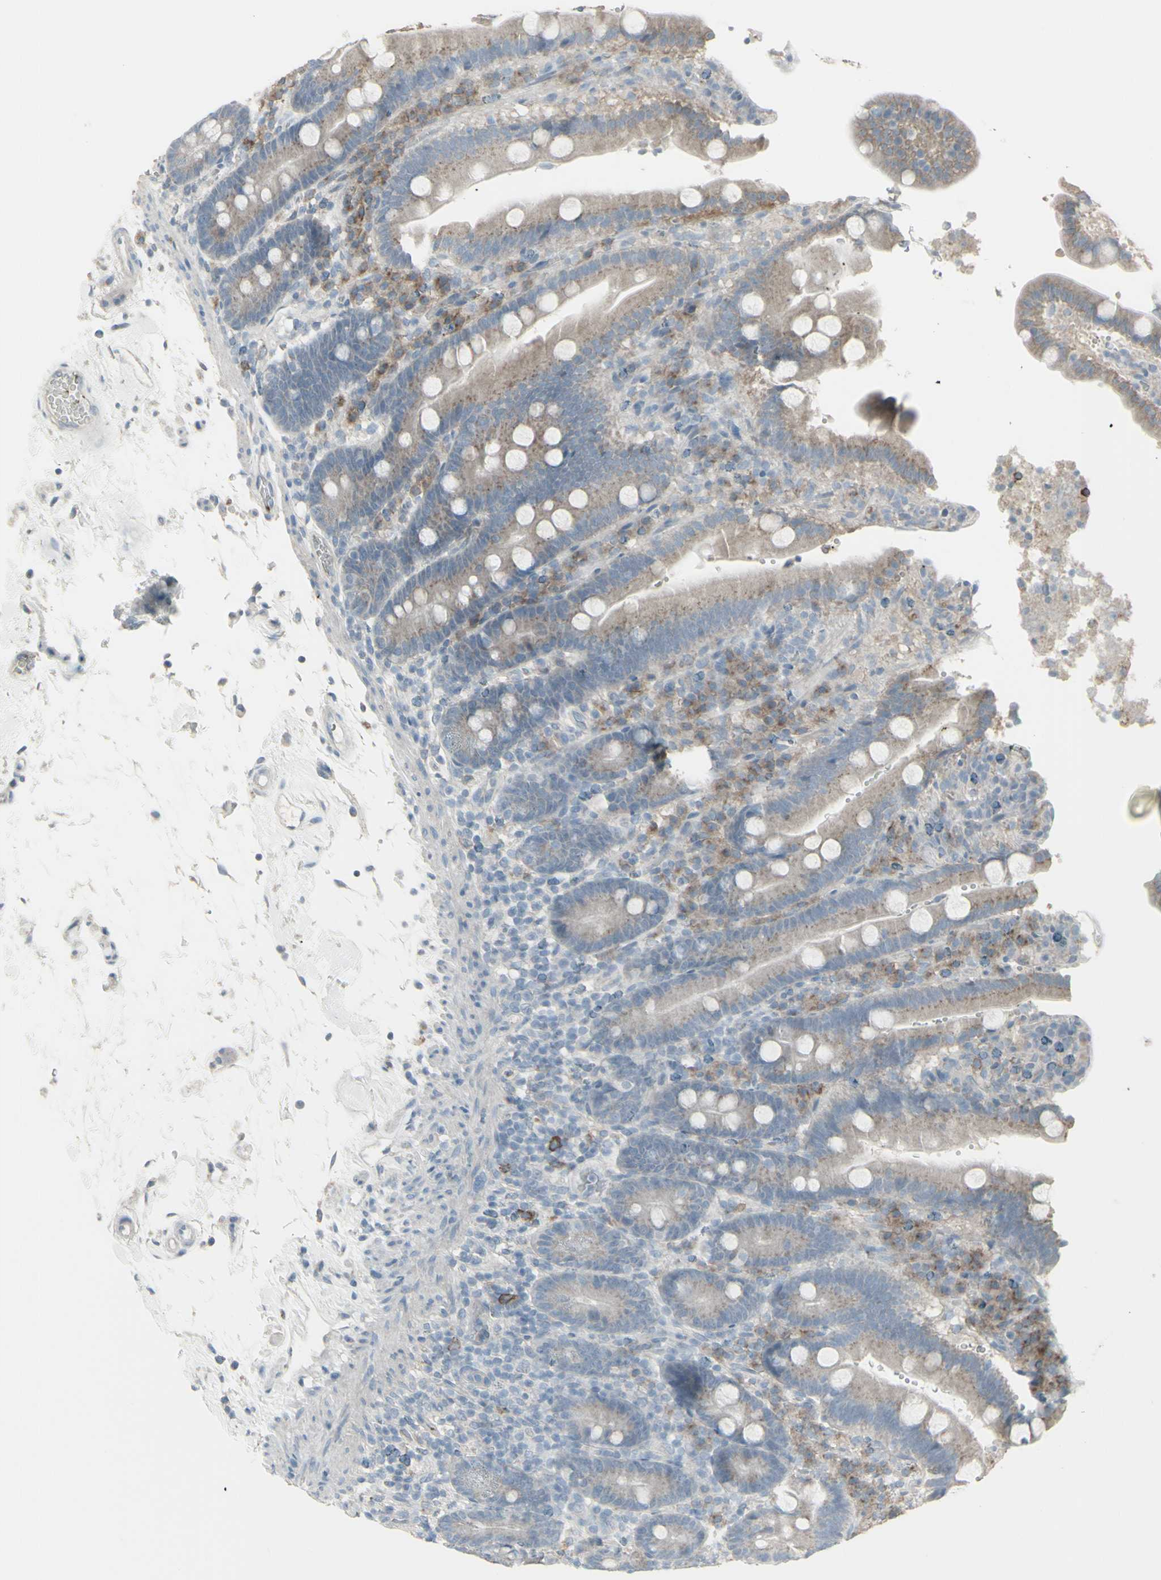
{"staining": {"intensity": "weak", "quantity": ">75%", "location": "cytoplasmic/membranous"}, "tissue": "duodenum", "cell_type": "Glandular cells", "image_type": "normal", "snomed": [{"axis": "morphology", "description": "Normal tissue, NOS"}, {"axis": "topography", "description": "Small intestine, NOS"}], "caption": "Duodenum stained for a protein (brown) reveals weak cytoplasmic/membranous positive expression in approximately >75% of glandular cells.", "gene": "CD79B", "patient": {"sex": "female", "age": 71}}